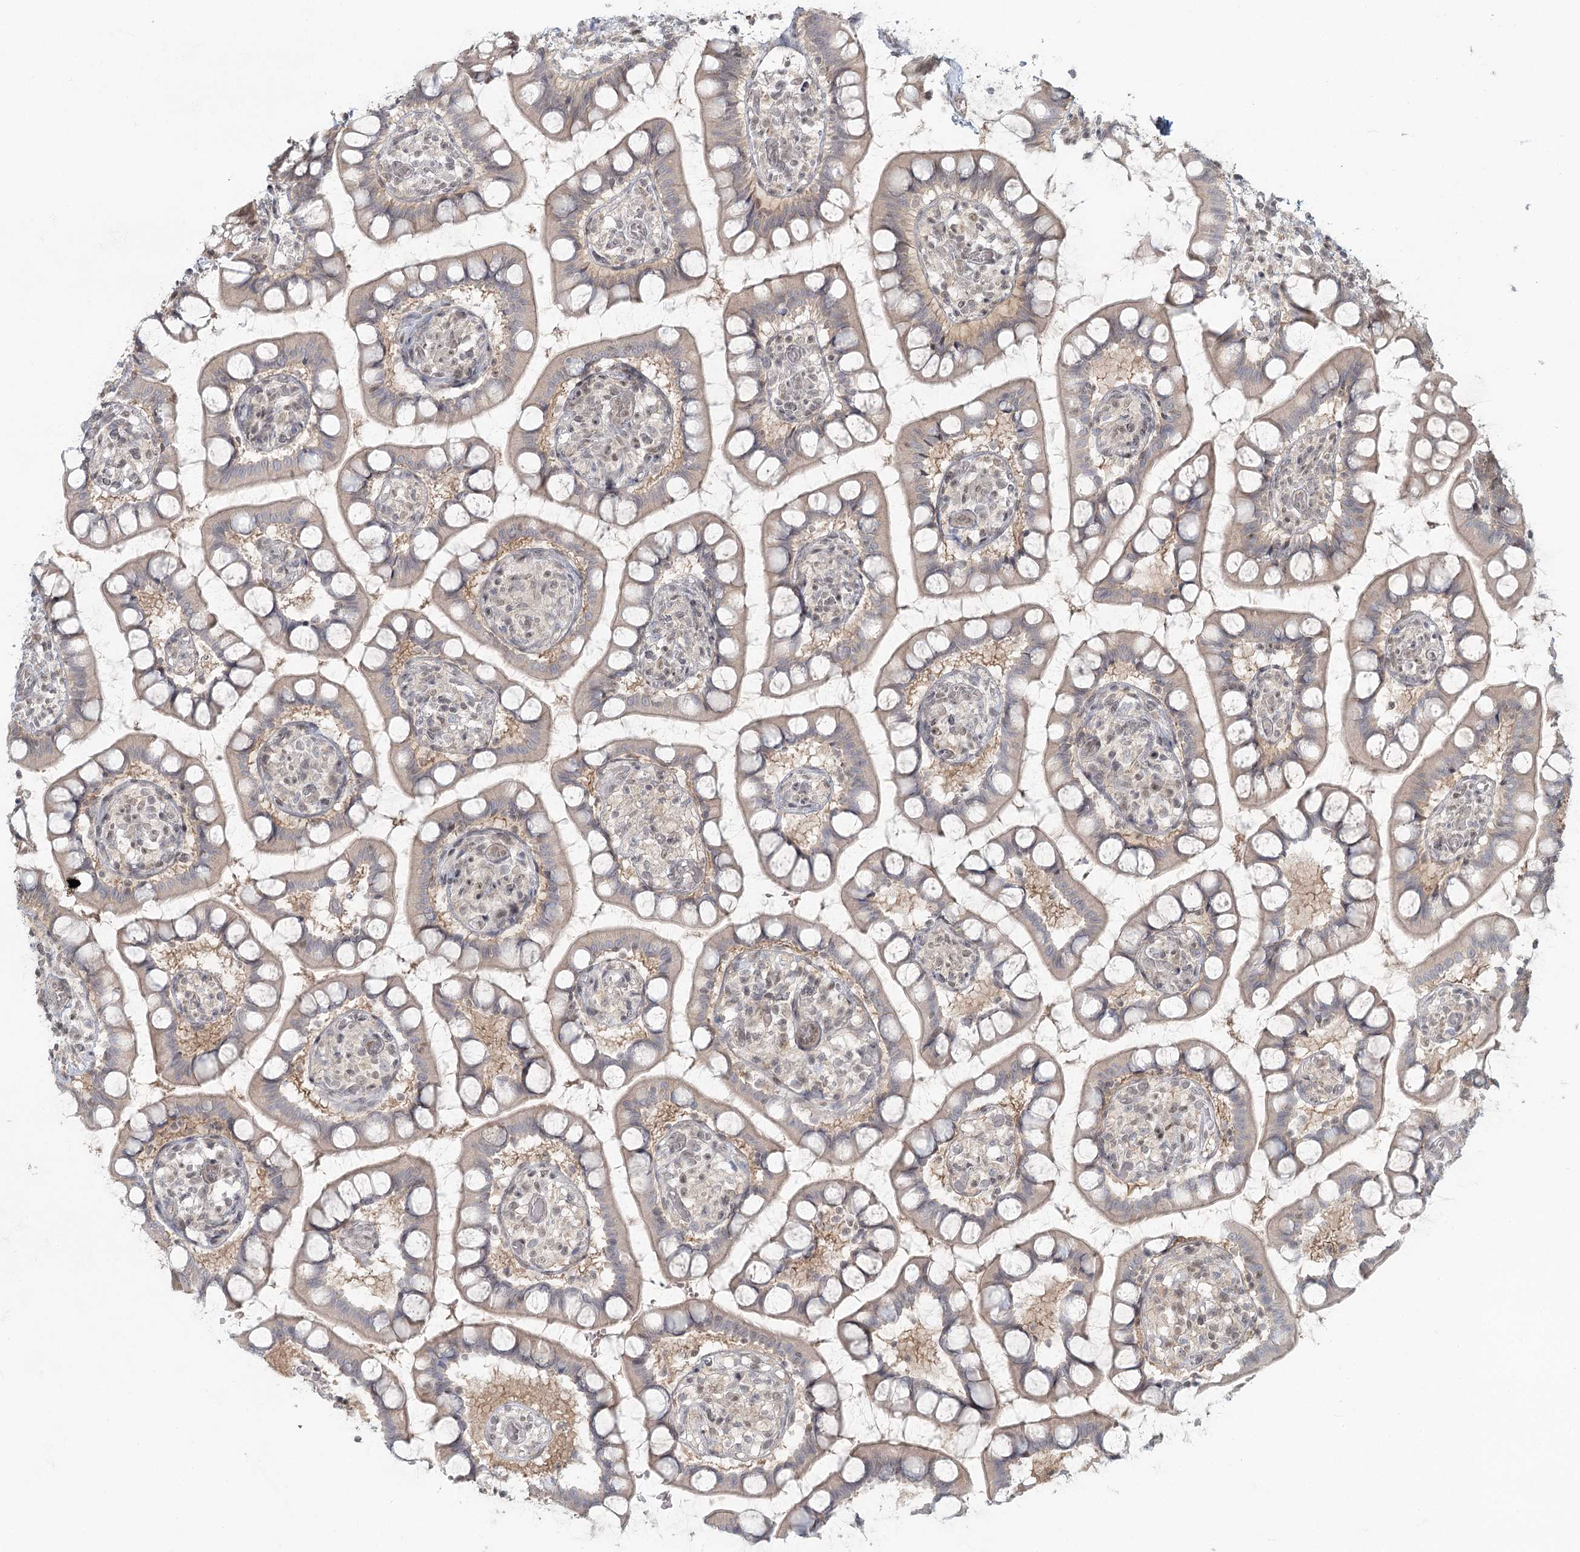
{"staining": {"intensity": "moderate", "quantity": ">75%", "location": "cytoplasmic/membranous"}, "tissue": "small intestine", "cell_type": "Glandular cells", "image_type": "normal", "snomed": [{"axis": "morphology", "description": "Normal tissue, NOS"}, {"axis": "topography", "description": "Small intestine"}], "caption": "Human small intestine stained for a protein (brown) displays moderate cytoplasmic/membranous positive positivity in about >75% of glandular cells.", "gene": "R3HCC1L", "patient": {"sex": "male", "age": 52}}